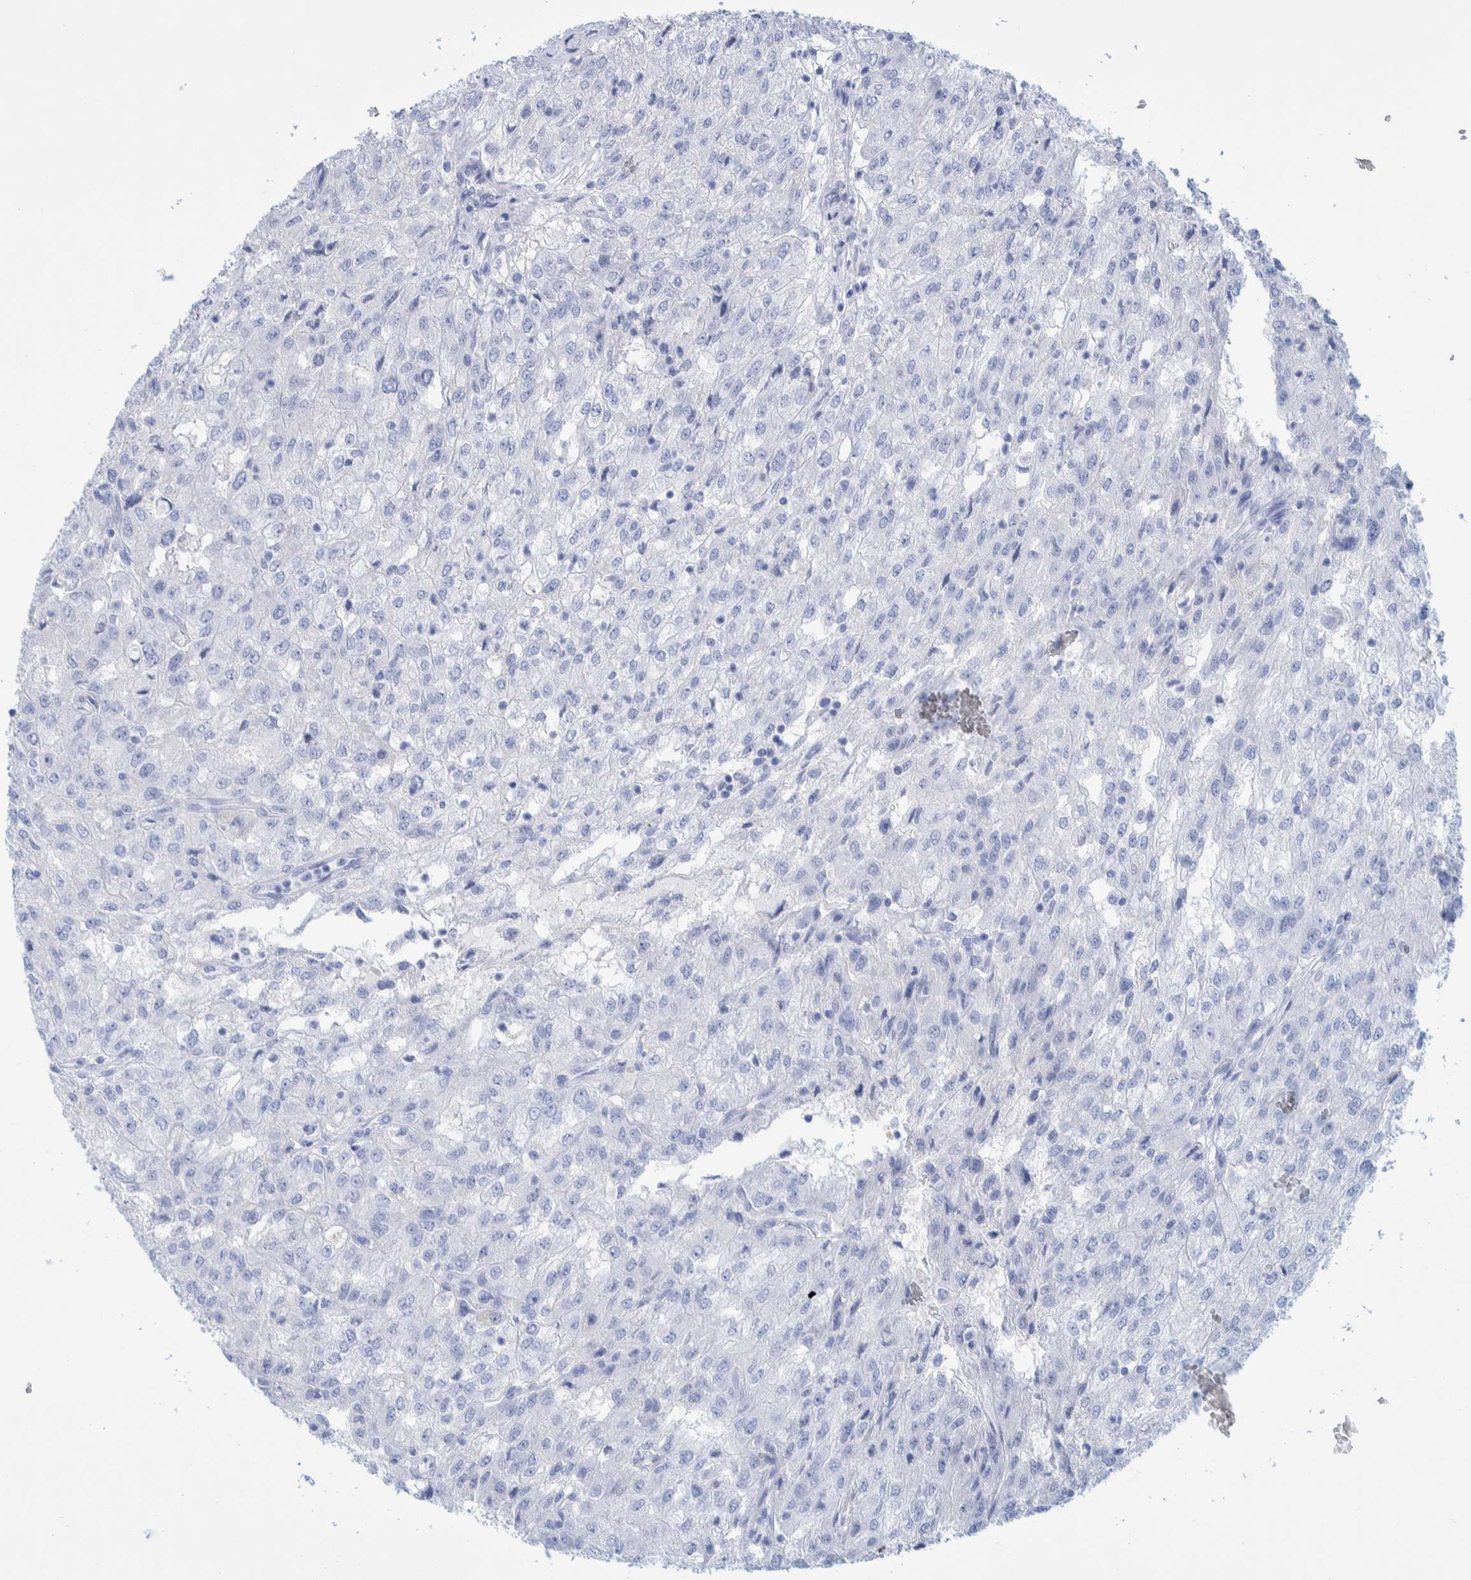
{"staining": {"intensity": "negative", "quantity": "none", "location": "none"}, "tissue": "renal cancer", "cell_type": "Tumor cells", "image_type": "cancer", "snomed": [{"axis": "morphology", "description": "Adenocarcinoma, NOS"}, {"axis": "topography", "description": "Kidney"}], "caption": "IHC image of neoplastic tissue: renal cancer stained with DAB (3,3'-diaminobenzidine) exhibits no significant protein positivity in tumor cells. The staining is performed using DAB brown chromogen with nuclei counter-stained in using hematoxylin.", "gene": "PERP", "patient": {"sex": "female", "age": 54}}